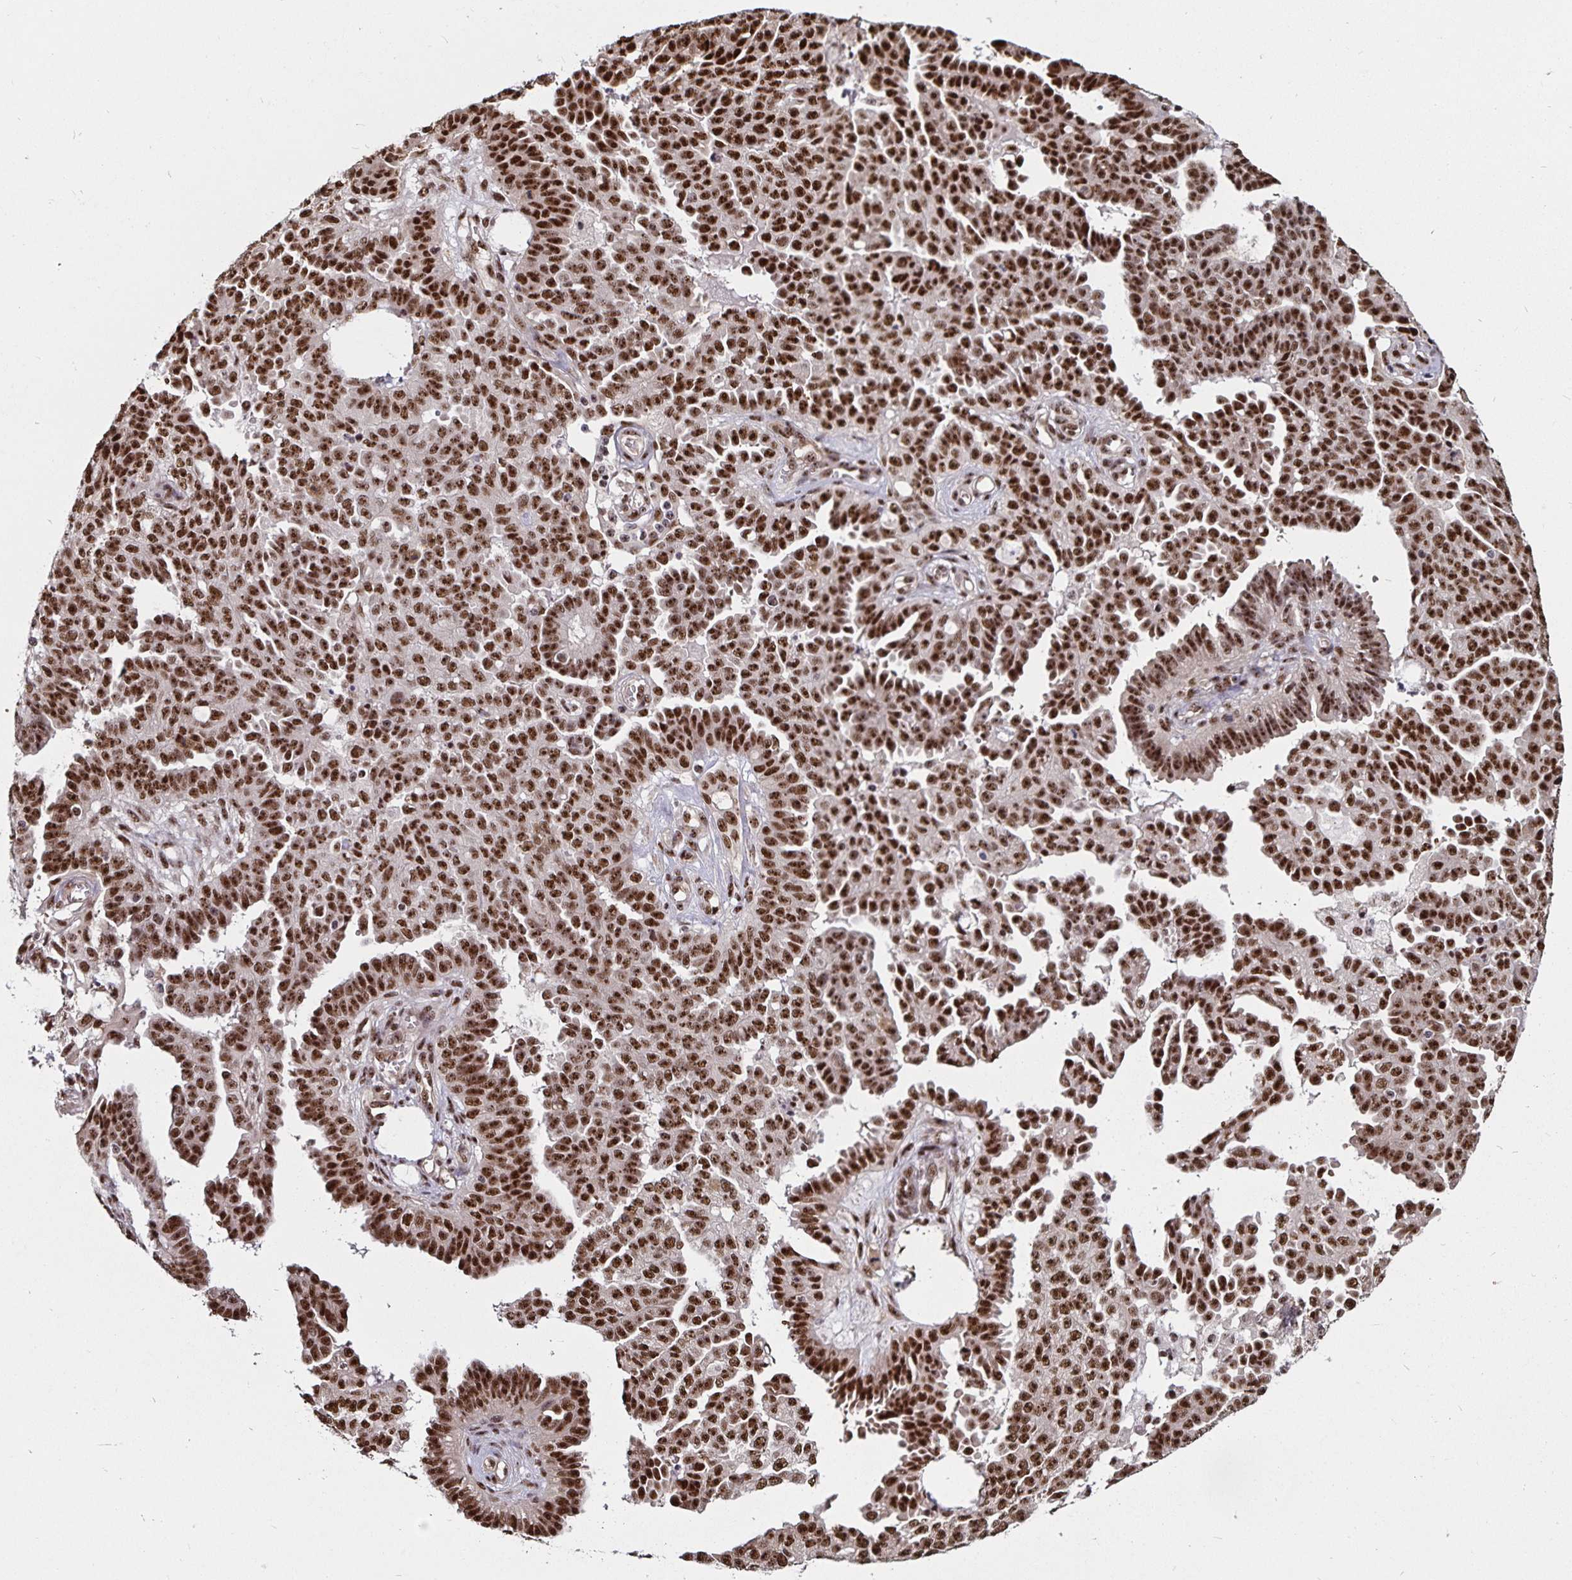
{"staining": {"intensity": "strong", "quantity": ">75%", "location": "nuclear"}, "tissue": "ovarian cancer", "cell_type": "Tumor cells", "image_type": "cancer", "snomed": [{"axis": "morphology", "description": "Cystadenocarcinoma, serous, NOS"}, {"axis": "topography", "description": "Ovary"}], "caption": "Ovarian serous cystadenocarcinoma tissue displays strong nuclear expression in about >75% of tumor cells, visualized by immunohistochemistry.", "gene": "LAS1L", "patient": {"sex": "female", "age": 71}}